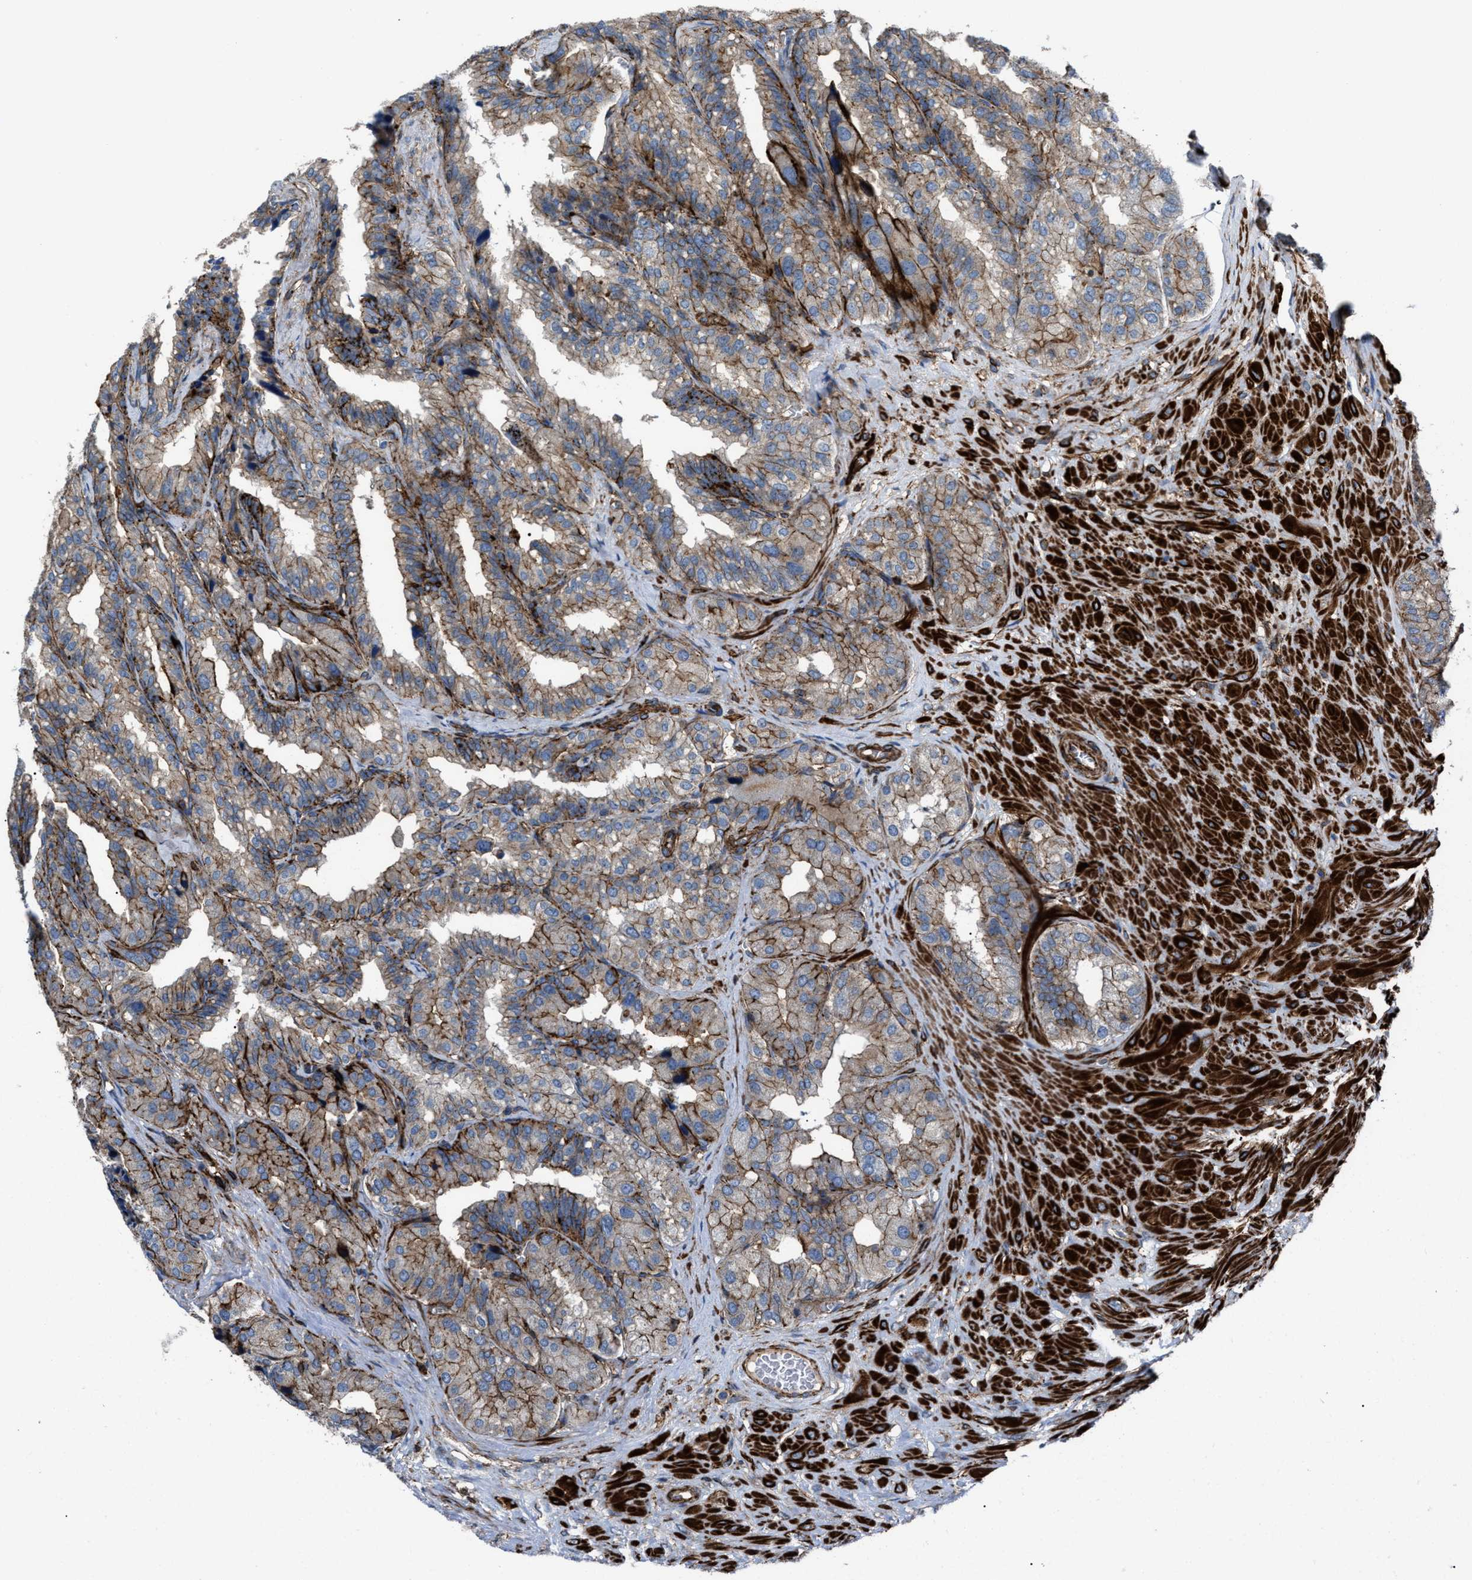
{"staining": {"intensity": "moderate", "quantity": "25%-75%", "location": "cytoplasmic/membranous"}, "tissue": "seminal vesicle", "cell_type": "Glandular cells", "image_type": "normal", "snomed": [{"axis": "morphology", "description": "Normal tissue, NOS"}, {"axis": "topography", "description": "Prostate"}, {"axis": "topography", "description": "Seminal veicle"}], "caption": "Human seminal vesicle stained with a protein marker displays moderate staining in glandular cells.", "gene": "AGPAT2", "patient": {"sex": "male", "age": 51}}